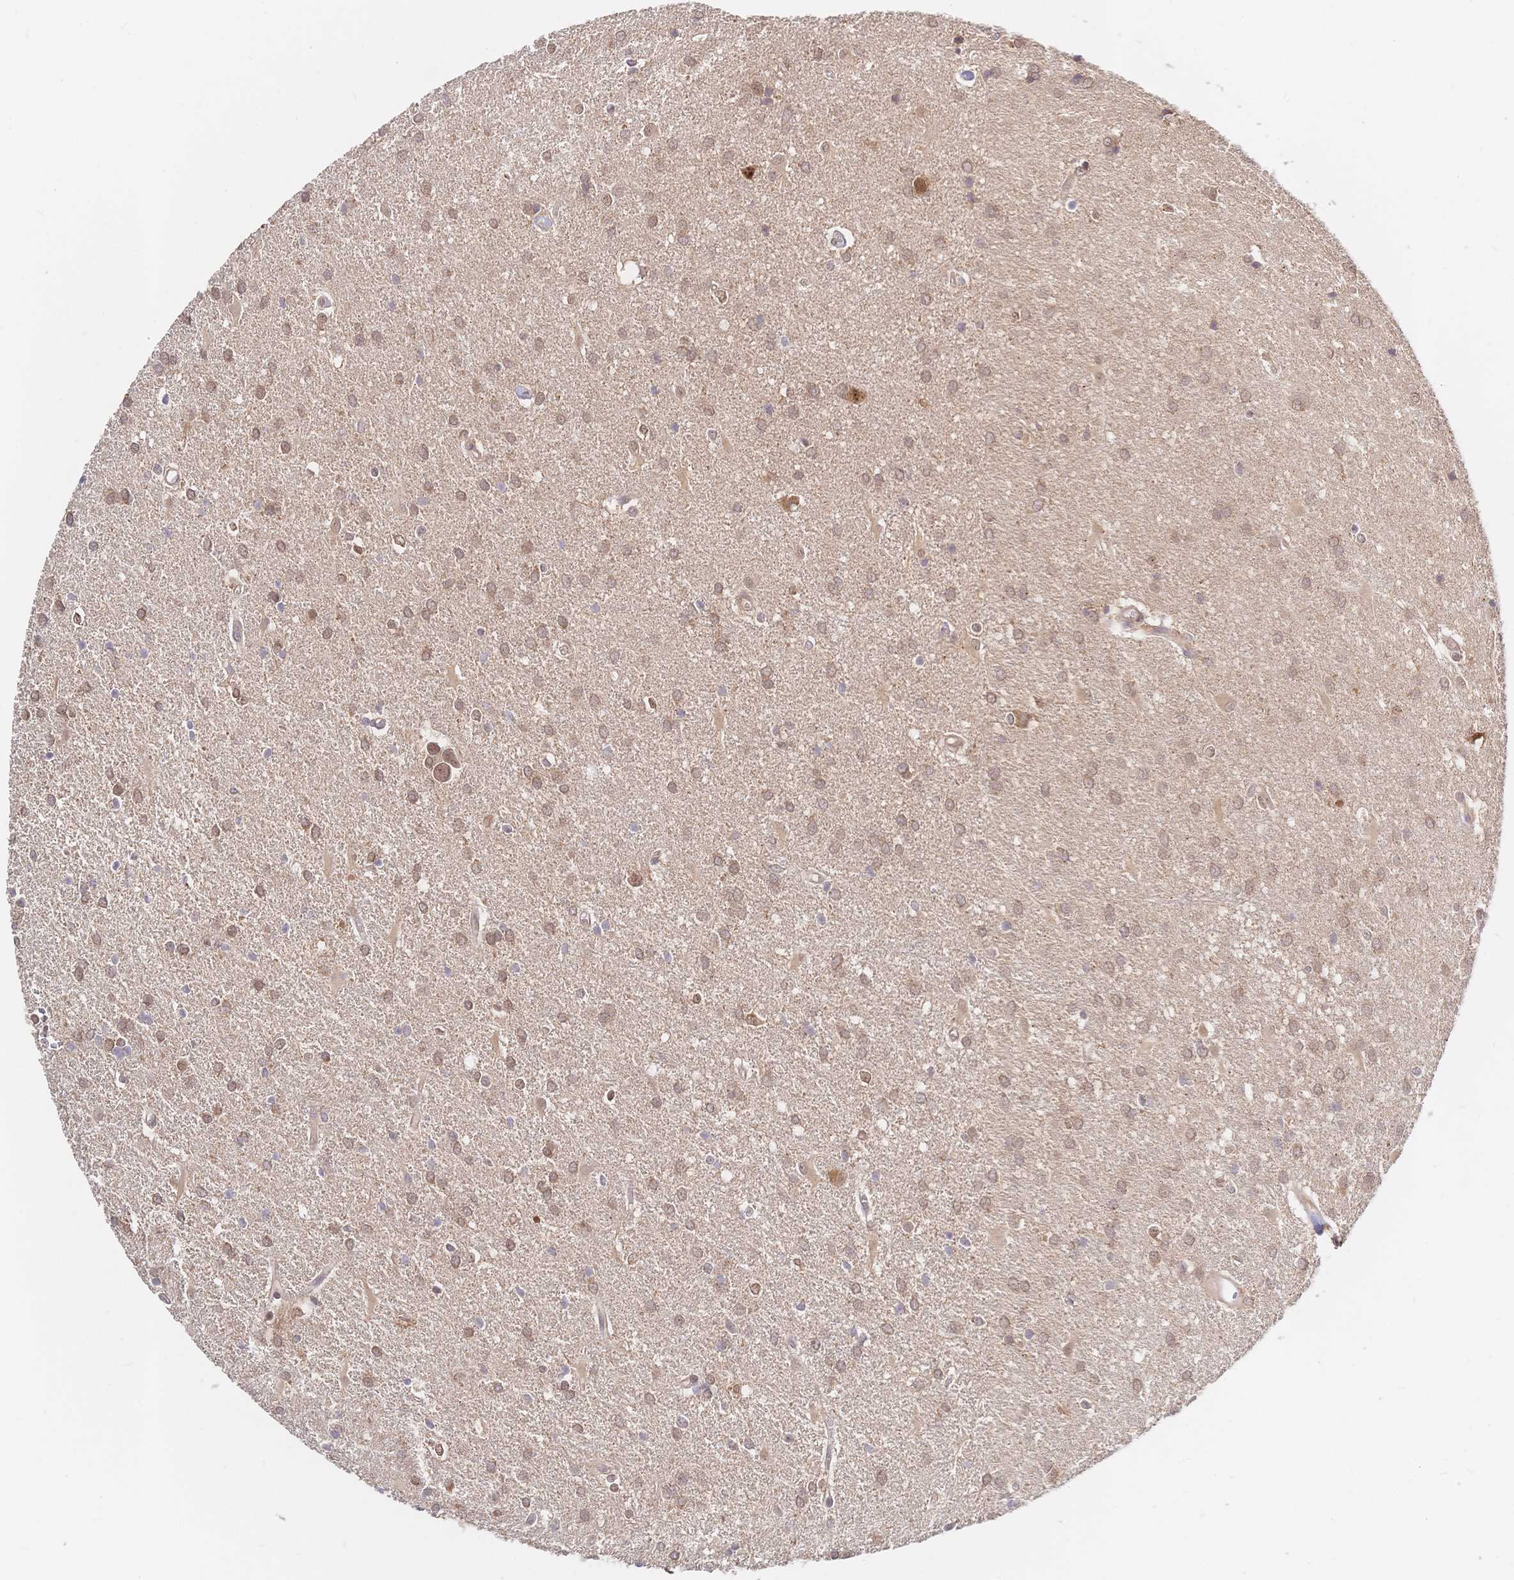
{"staining": {"intensity": "weak", "quantity": ">75%", "location": "cytoplasmic/membranous"}, "tissue": "glioma", "cell_type": "Tumor cells", "image_type": "cancer", "snomed": [{"axis": "morphology", "description": "Glioma, malignant, Low grade"}, {"axis": "topography", "description": "Brain"}], "caption": "Protein analysis of glioma tissue exhibits weak cytoplasmic/membranous expression in approximately >75% of tumor cells.", "gene": "LMO4", "patient": {"sex": "male", "age": 66}}